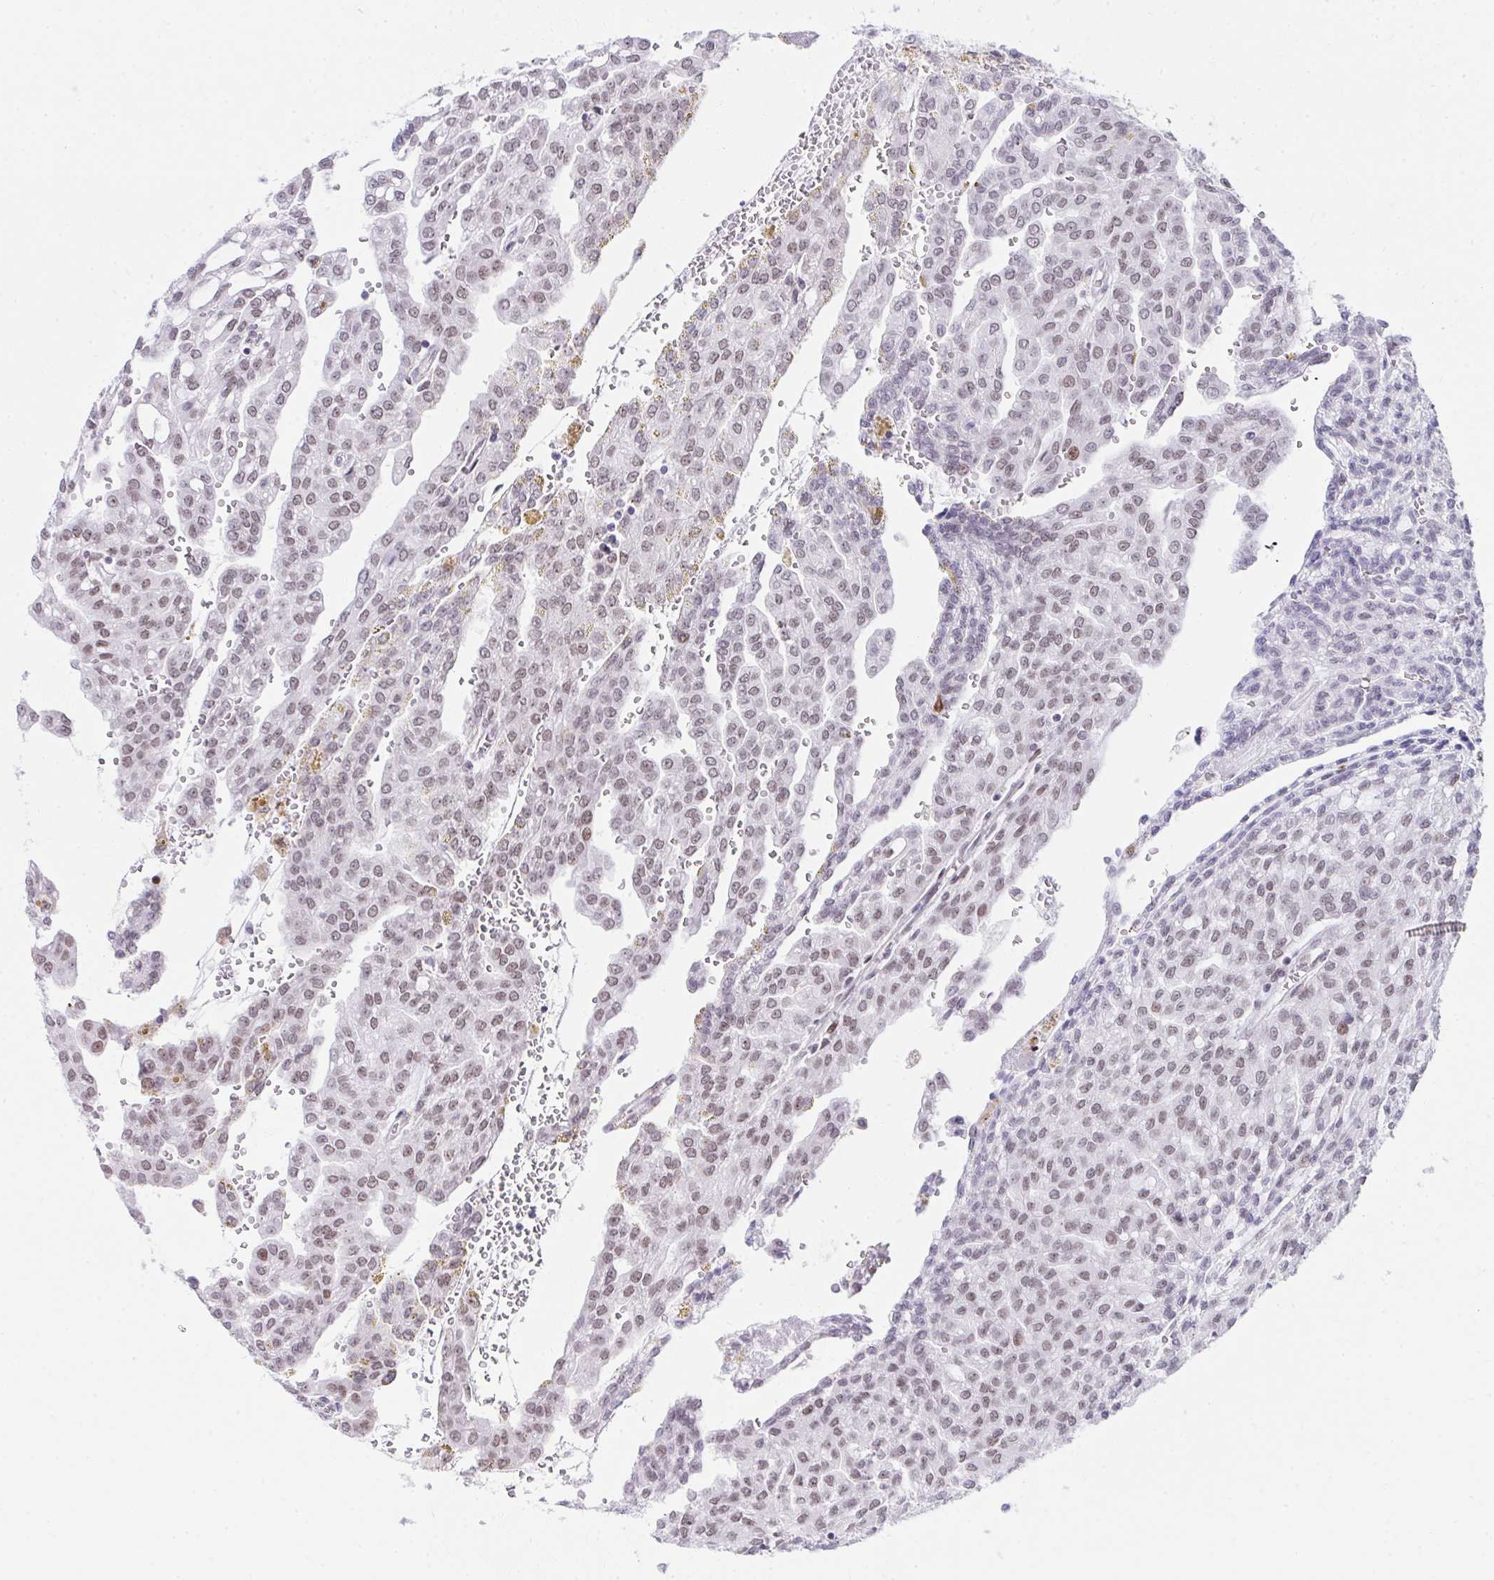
{"staining": {"intensity": "moderate", "quantity": ">75%", "location": "nuclear"}, "tissue": "renal cancer", "cell_type": "Tumor cells", "image_type": "cancer", "snomed": [{"axis": "morphology", "description": "Adenocarcinoma, NOS"}, {"axis": "topography", "description": "Kidney"}], "caption": "Immunohistochemical staining of human renal cancer displays moderate nuclear protein expression in about >75% of tumor cells.", "gene": "GLDN", "patient": {"sex": "male", "age": 63}}